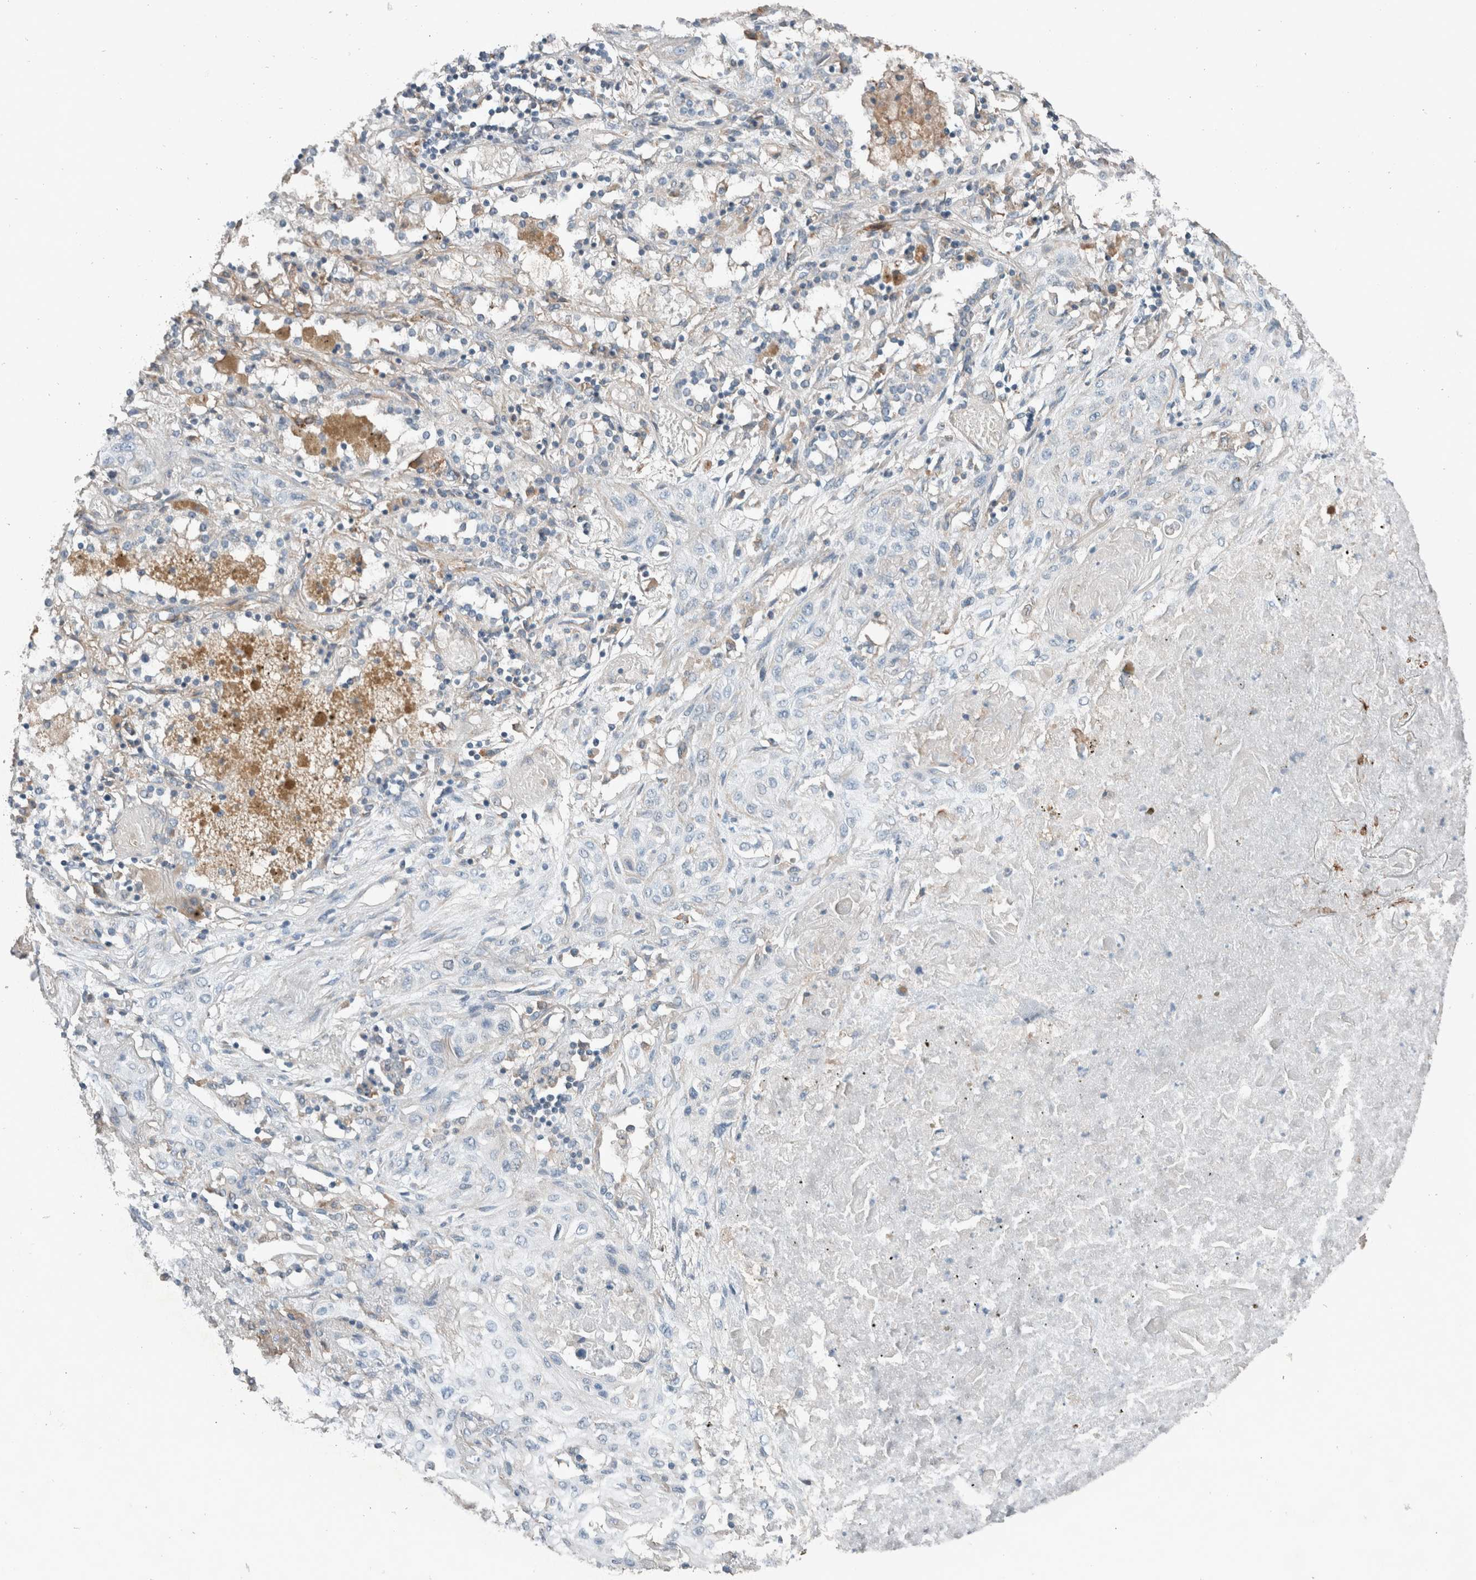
{"staining": {"intensity": "negative", "quantity": "none", "location": "none"}, "tissue": "lung cancer", "cell_type": "Tumor cells", "image_type": "cancer", "snomed": [{"axis": "morphology", "description": "Squamous cell carcinoma, NOS"}, {"axis": "topography", "description": "Lung"}], "caption": "Immunohistochemical staining of lung cancer (squamous cell carcinoma) shows no significant expression in tumor cells.", "gene": "JADE2", "patient": {"sex": "female", "age": 47}}